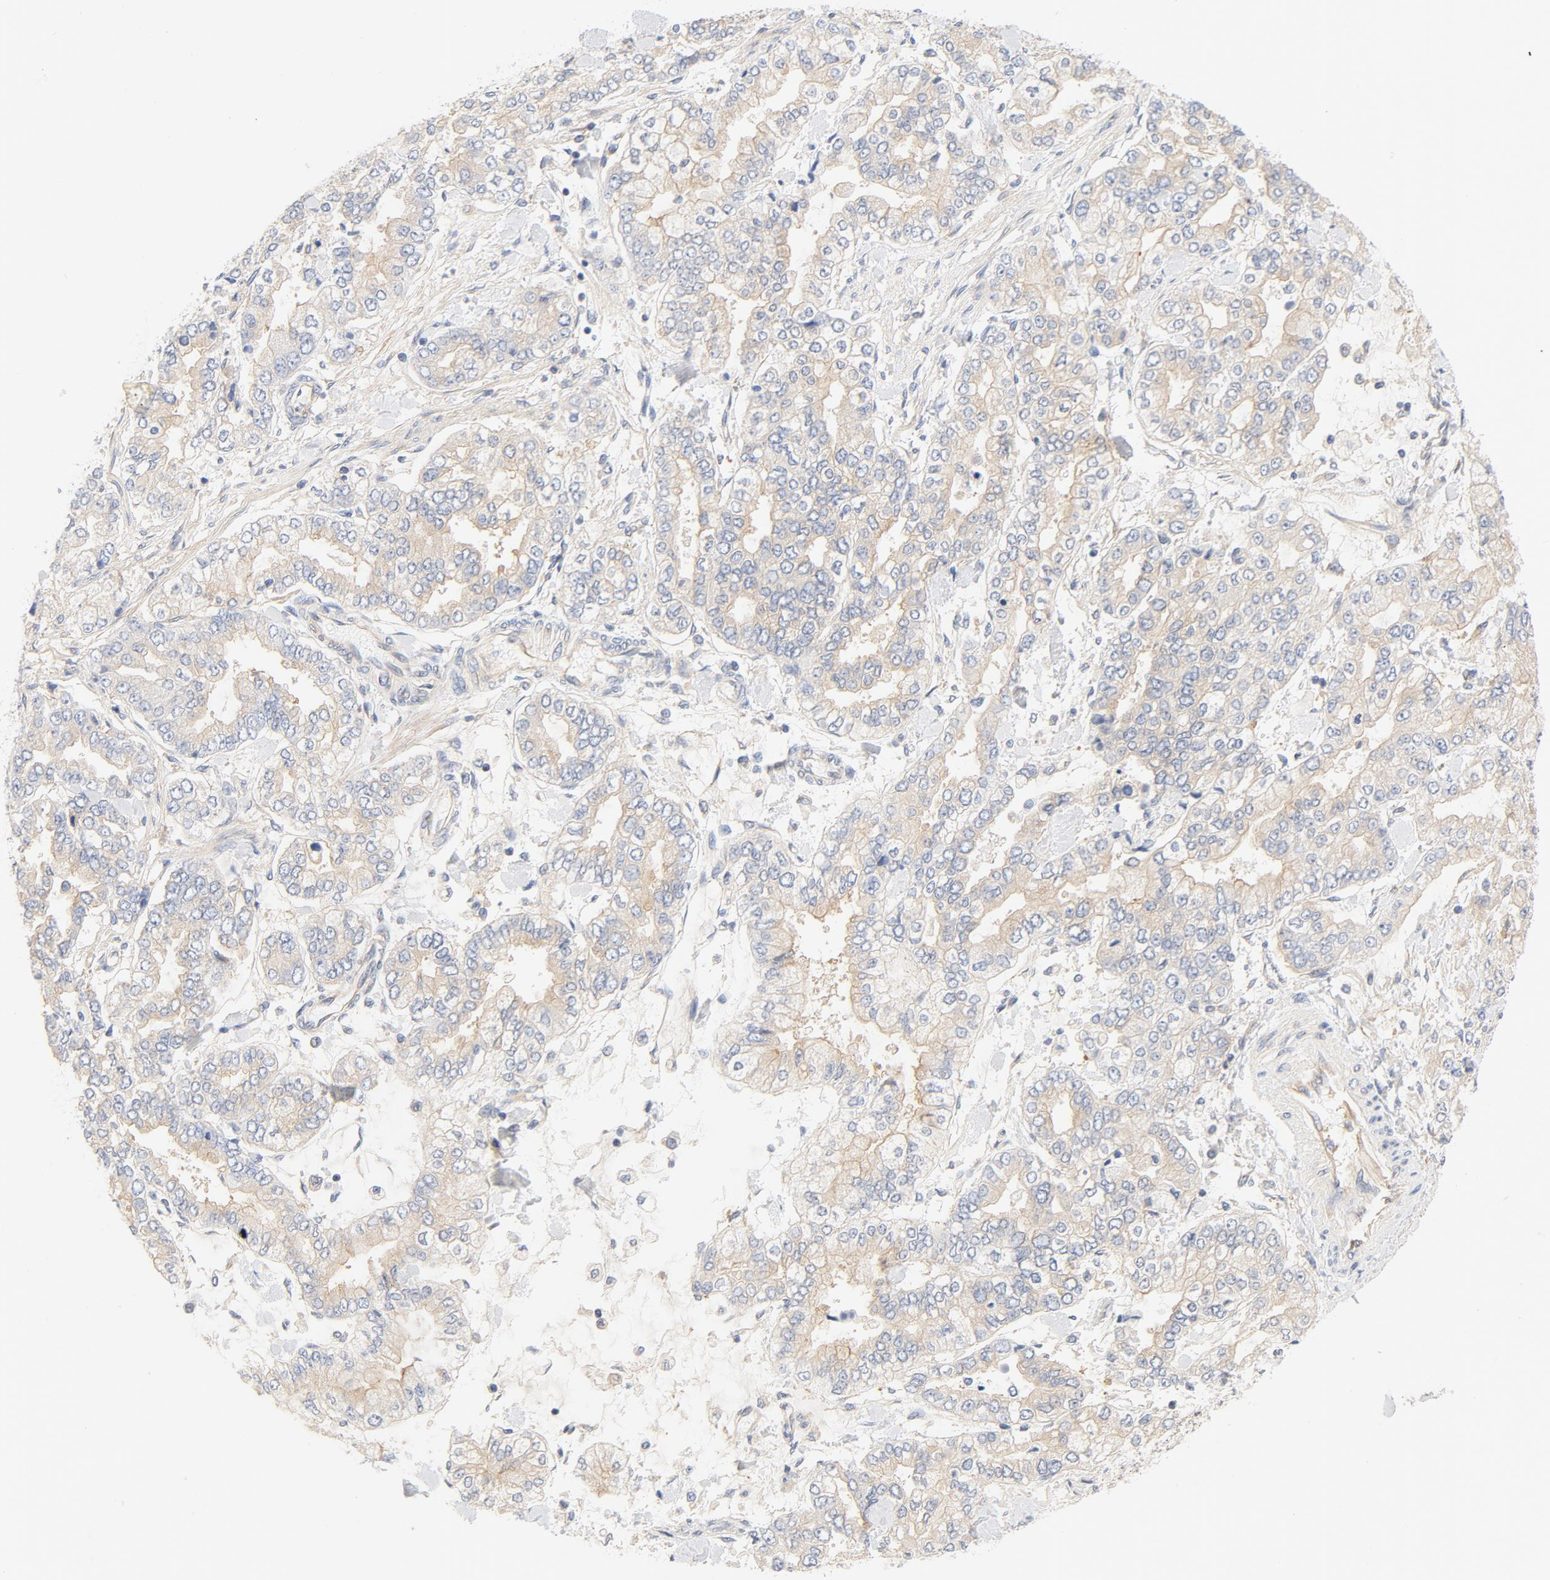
{"staining": {"intensity": "weak", "quantity": ">75%", "location": "cytoplasmic/membranous"}, "tissue": "stomach cancer", "cell_type": "Tumor cells", "image_type": "cancer", "snomed": [{"axis": "morphology", "description": "Normal tissue, NOS"}, {"axis": "morphology", "description": "Adenocarcinoma, NOS"}, {"axis": "topography", "description": "Stomach, upper"}, {"axis": "topography", "description": "Stomach"}], "caption": "An image of stomach adenocarcinoma stained for a protein demonstrates weak cytoplasmic/membranous brown staining in tumor cells.", "gene": "DYNC1H1", "patient": {"sex": "male", "age": 76}}